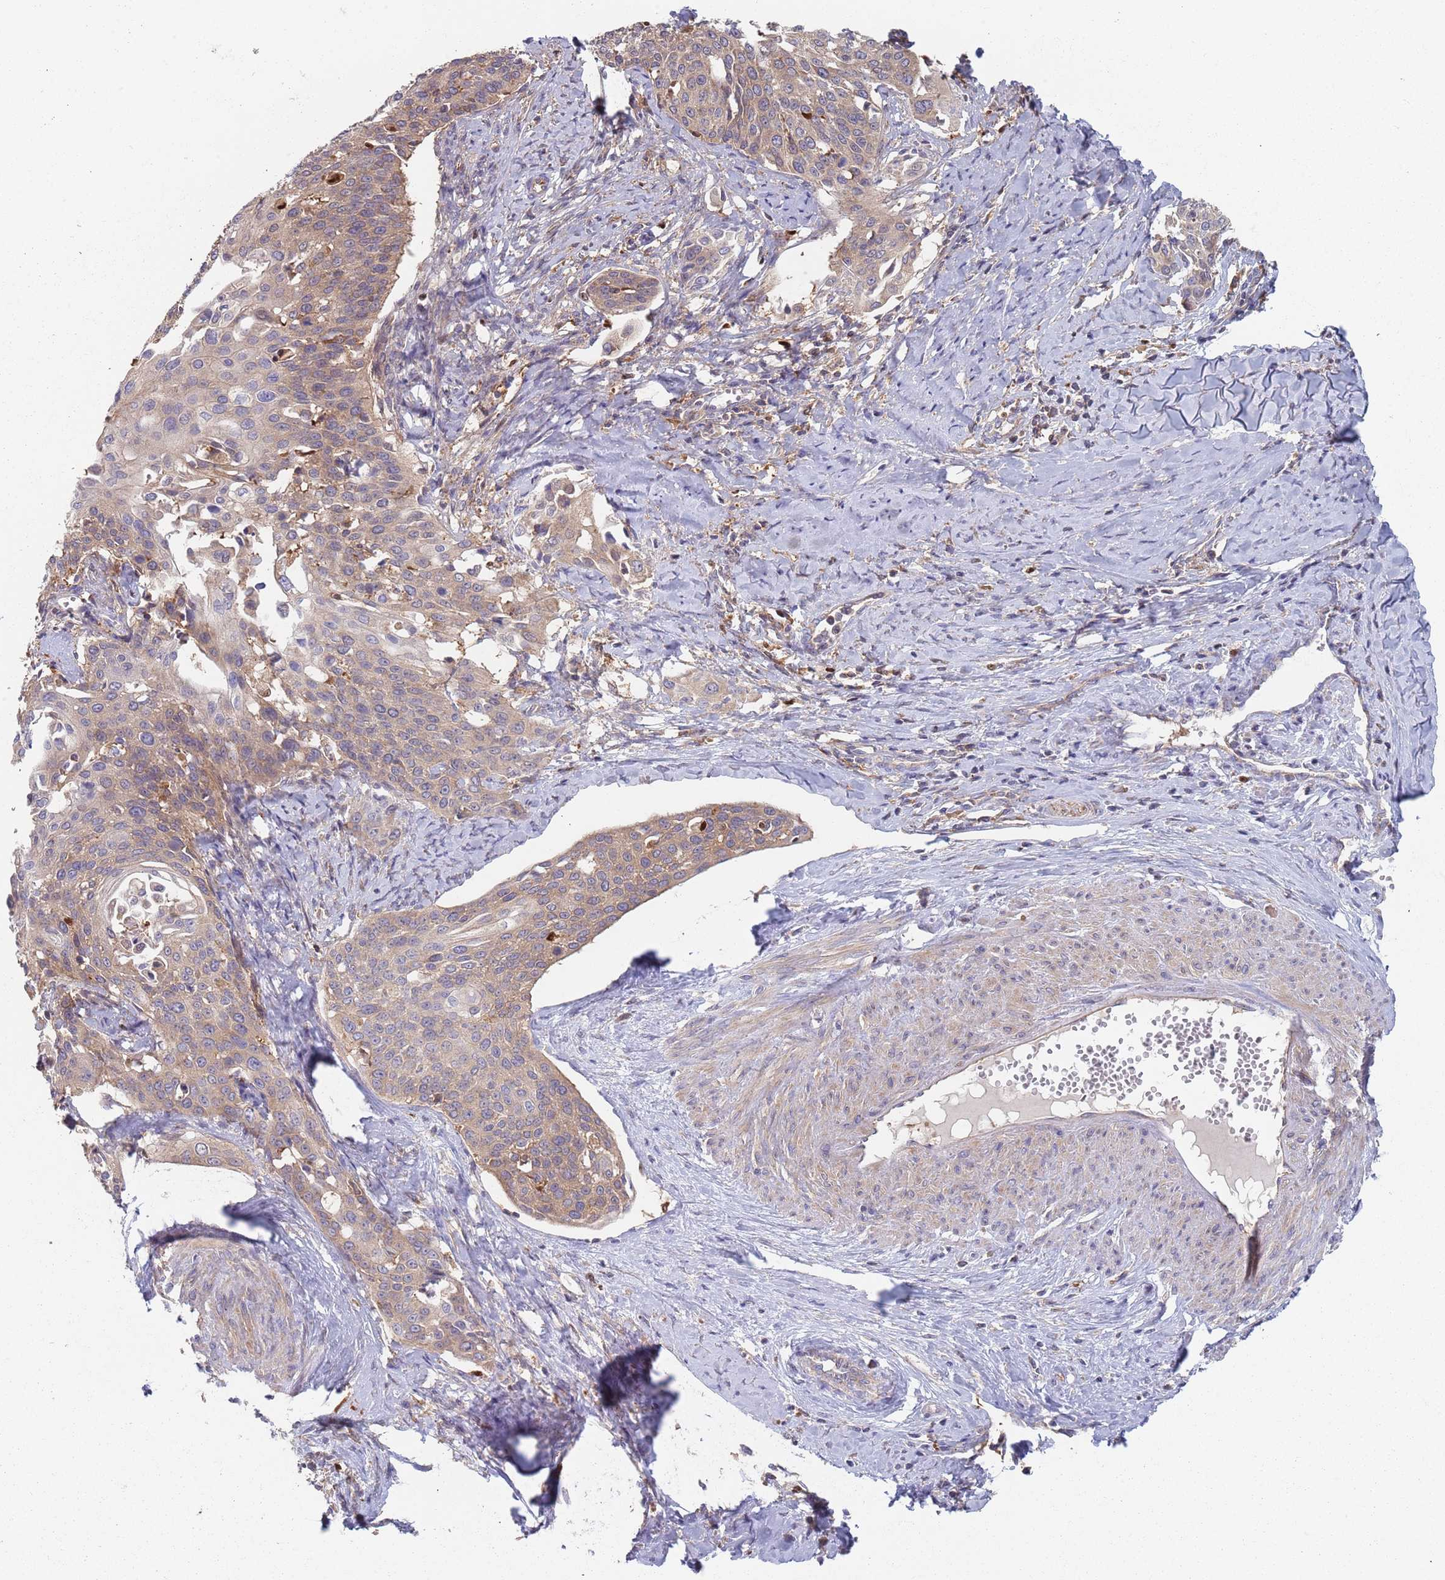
{"staining": {"intensity": "moderate", "quantity": ">75%", "location": "cytoplasmic/membranous"}, "tissue": "cervical cancer", "cell_type": "Tumor cells", "image_type": "cancer", "snomed": [{"axis": "morphology", "description": "Squamous cell carcinoma, NOS"}, {"axis": "topography", "description": "Cervix"}], "caption": "IHC staining of cervical cancer (squamous cell carcinoma), which demonstrates medium levels of moderate cytoplasmic/membranous positivity in about >75% of tumor cells indicating moderate cytoplasmic/membranous protein positivity. The staining was performed using DAB (brown) for protein detection and nuclei were counterstained in hematoxylin (blue).", "gene": "GDI2", "patient": {"sex": "female", "age": 44}}